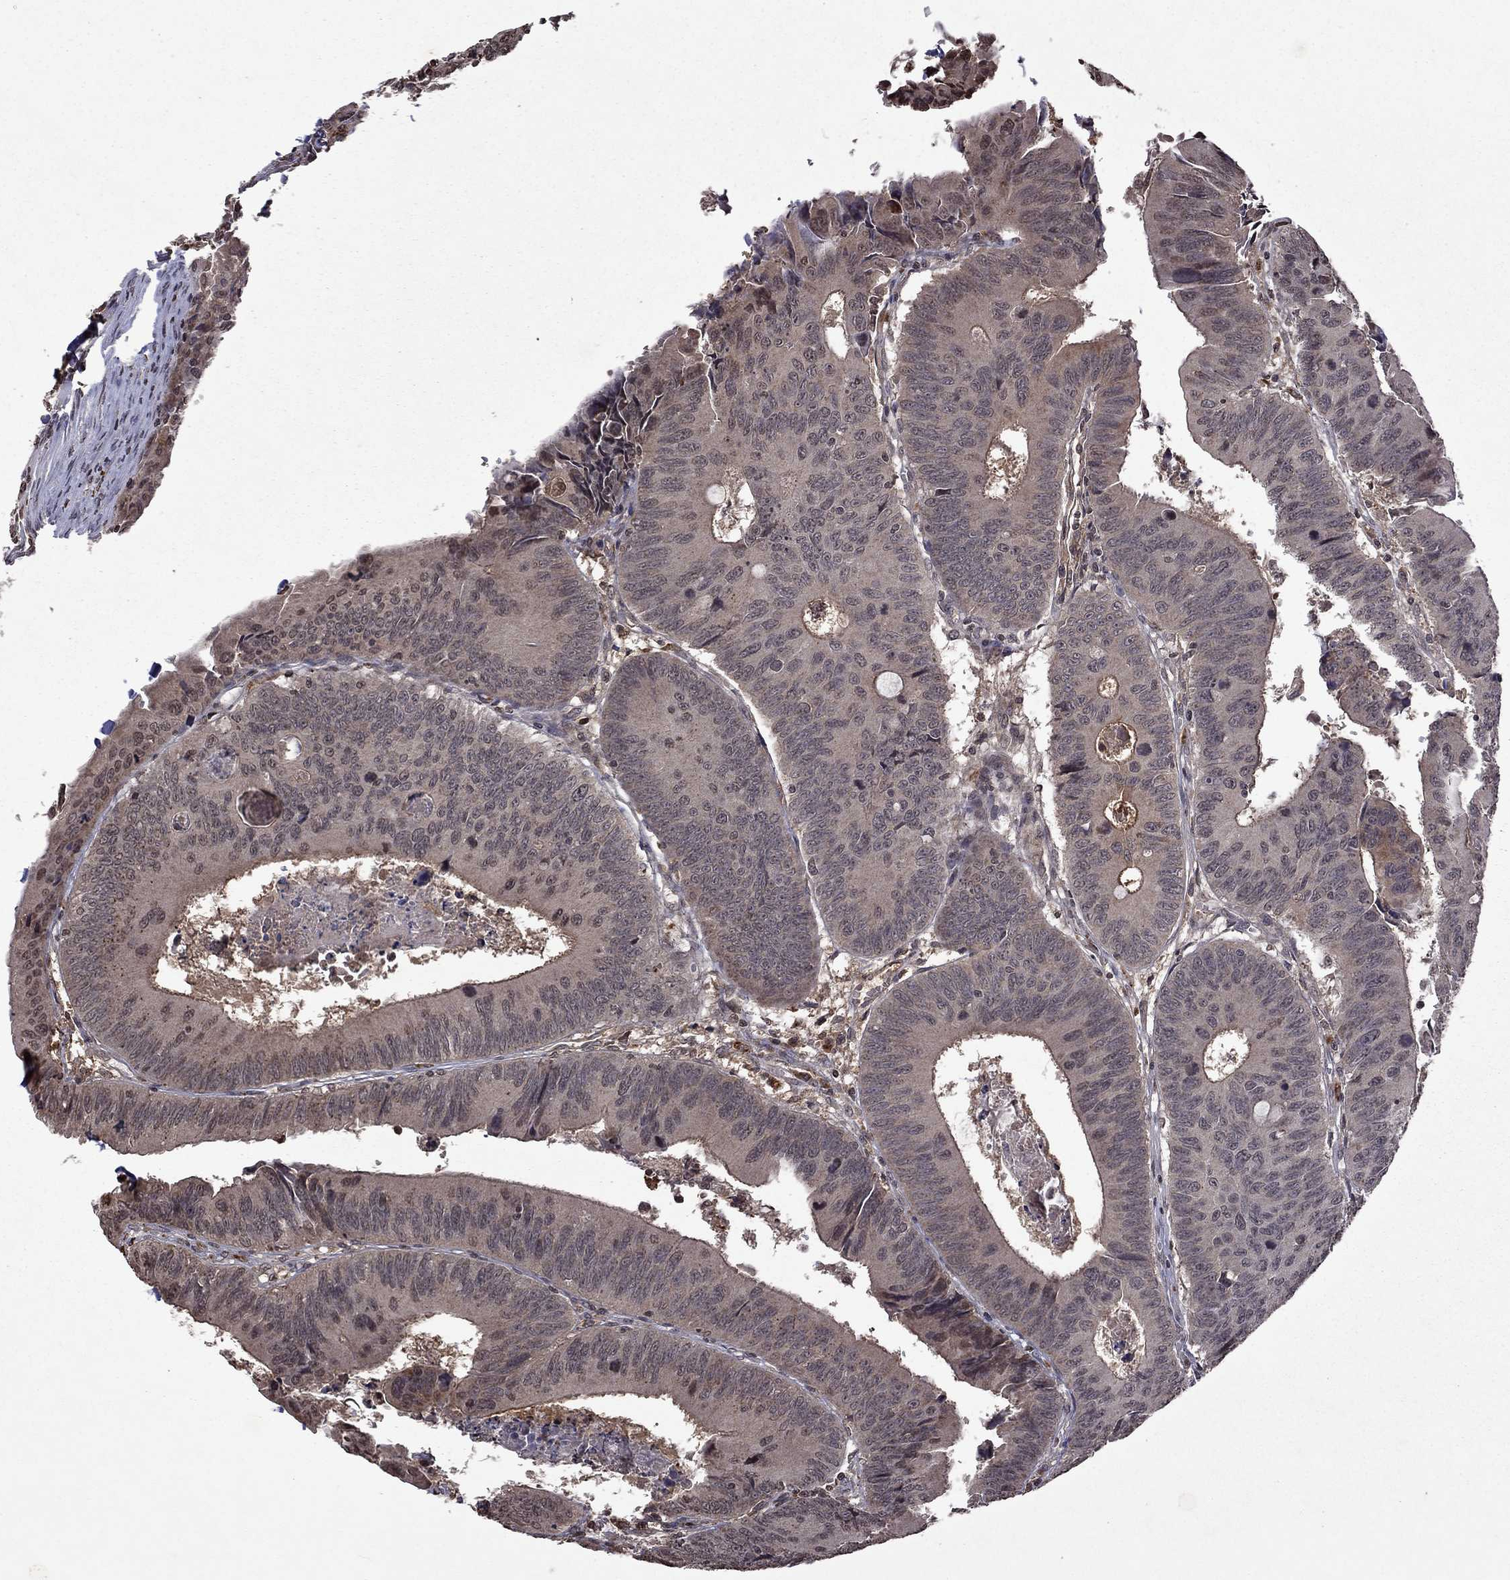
{"staining": {"intensity": "negative", "quantity": "none", "location": "none"}, "tissue": "colorectal cancer", "cell_type": "Tumor cells", "image_type": "cancer", "snomed": [{"axis": "morphology", "description": "Adenocarcinoma, NOS"}, {"axis": "topography", "description": "Rectum"}], "caption": "Immunohistochemical staining of colorectal adenocarcinoma displays no significant staining in tumor cells.", "gene": "NLGN1", "patient": {"sex": "male", "age": 67}}